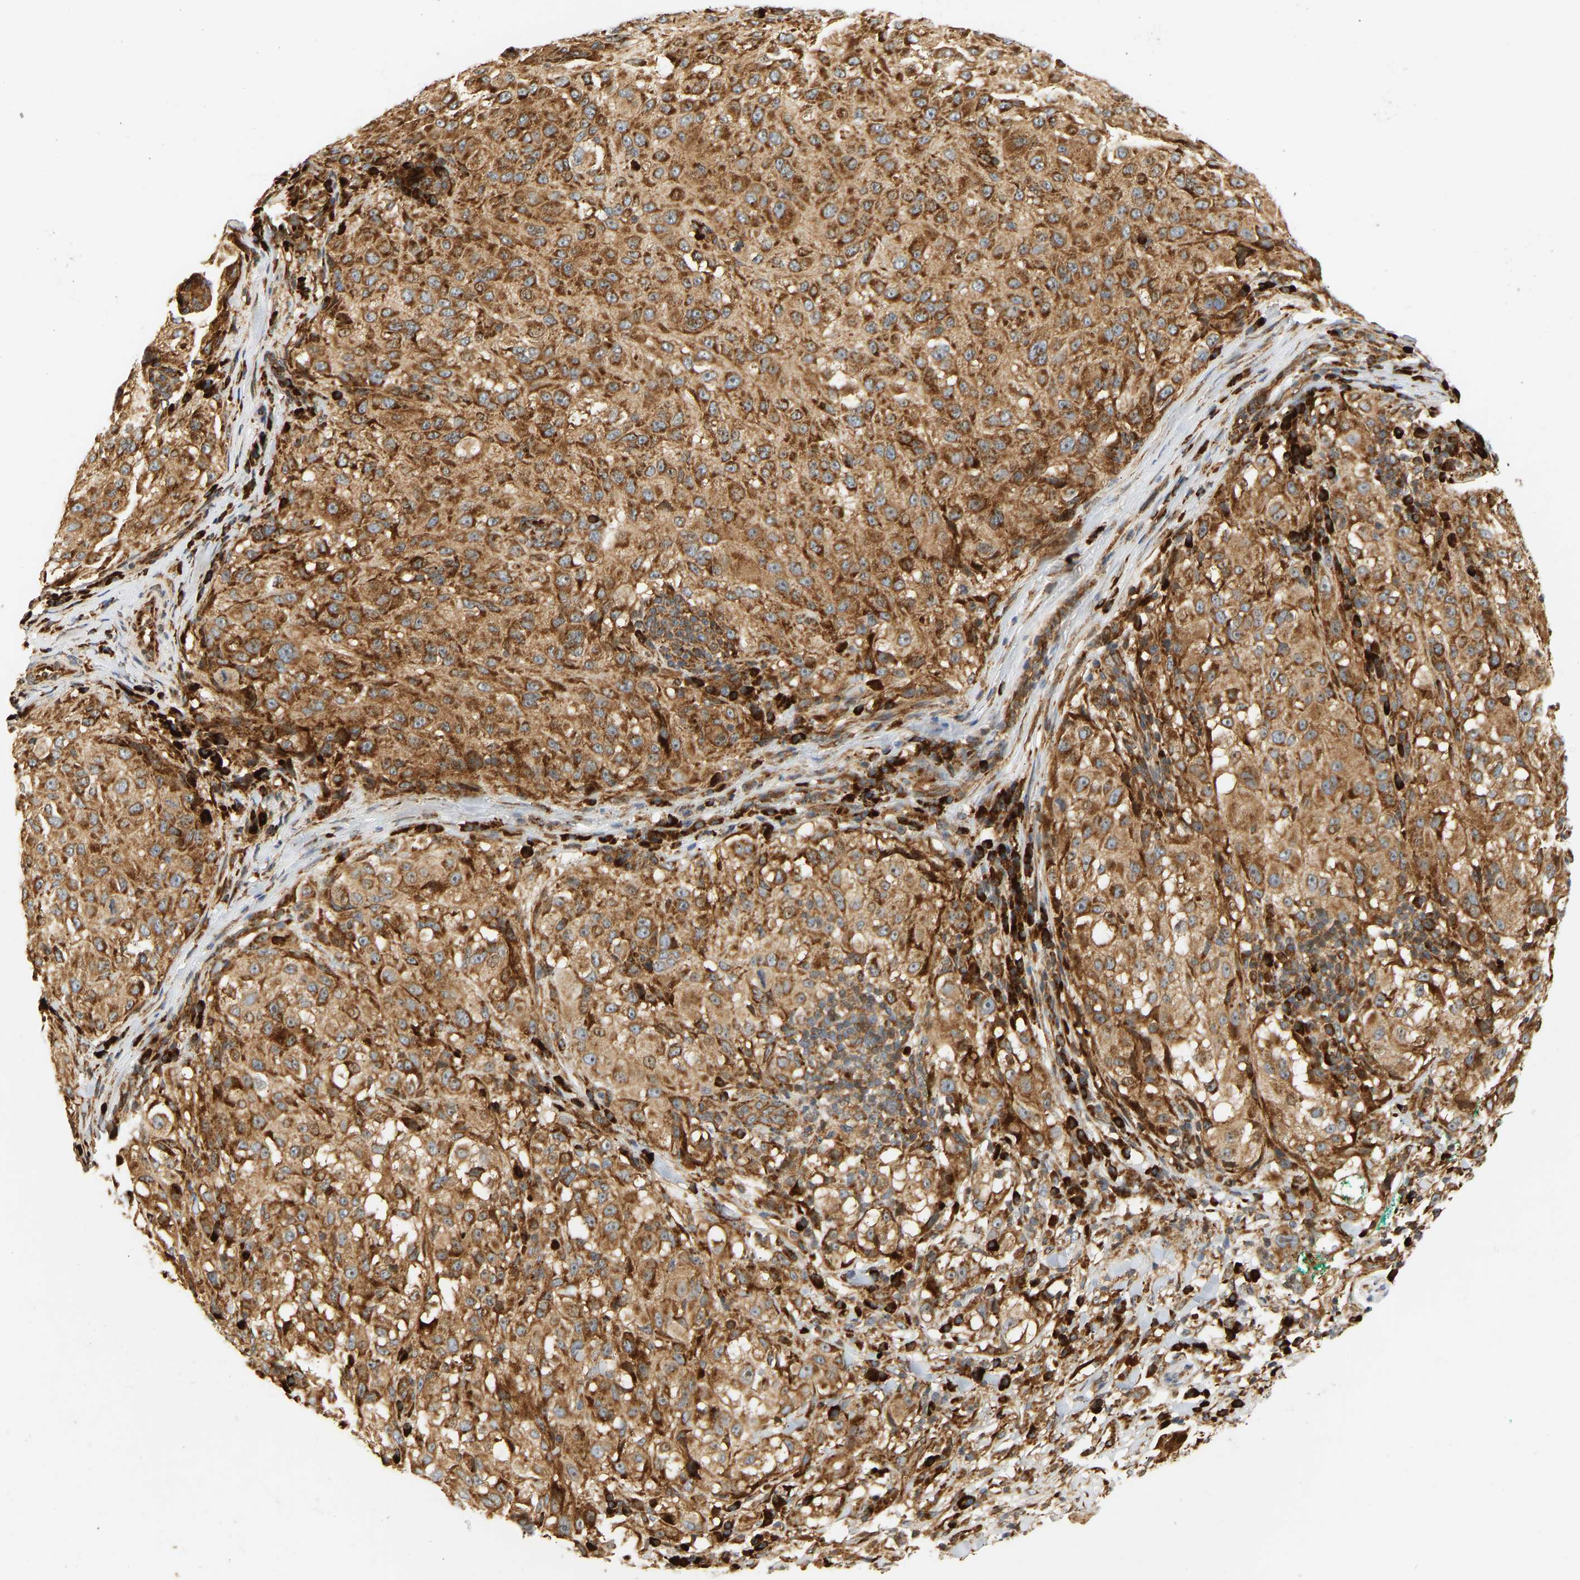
{"staining": {"intensity": "strong", "quantity": ">75%", "location": "cytoplasmic/membranous"}, "tissue": "melanoma", "cell_type": "Tumor cells", "image_type": "cancer", "snomed": [{"axis": "morphology", "description": "Necrosis, NOS"}, {"axis": "morphology", "description": "Malignant melanoma, NOS"}, {"axis": "topography", "description": "Skin"}], "caption": "About >75% of tumor cells in human melanoma demonstrate strong cytoplasmic/membranous protein staining as visualized by brown immunohistochemical staining.", "gene": "RPS14", "patient": {"sex": "female", "age": 87}}